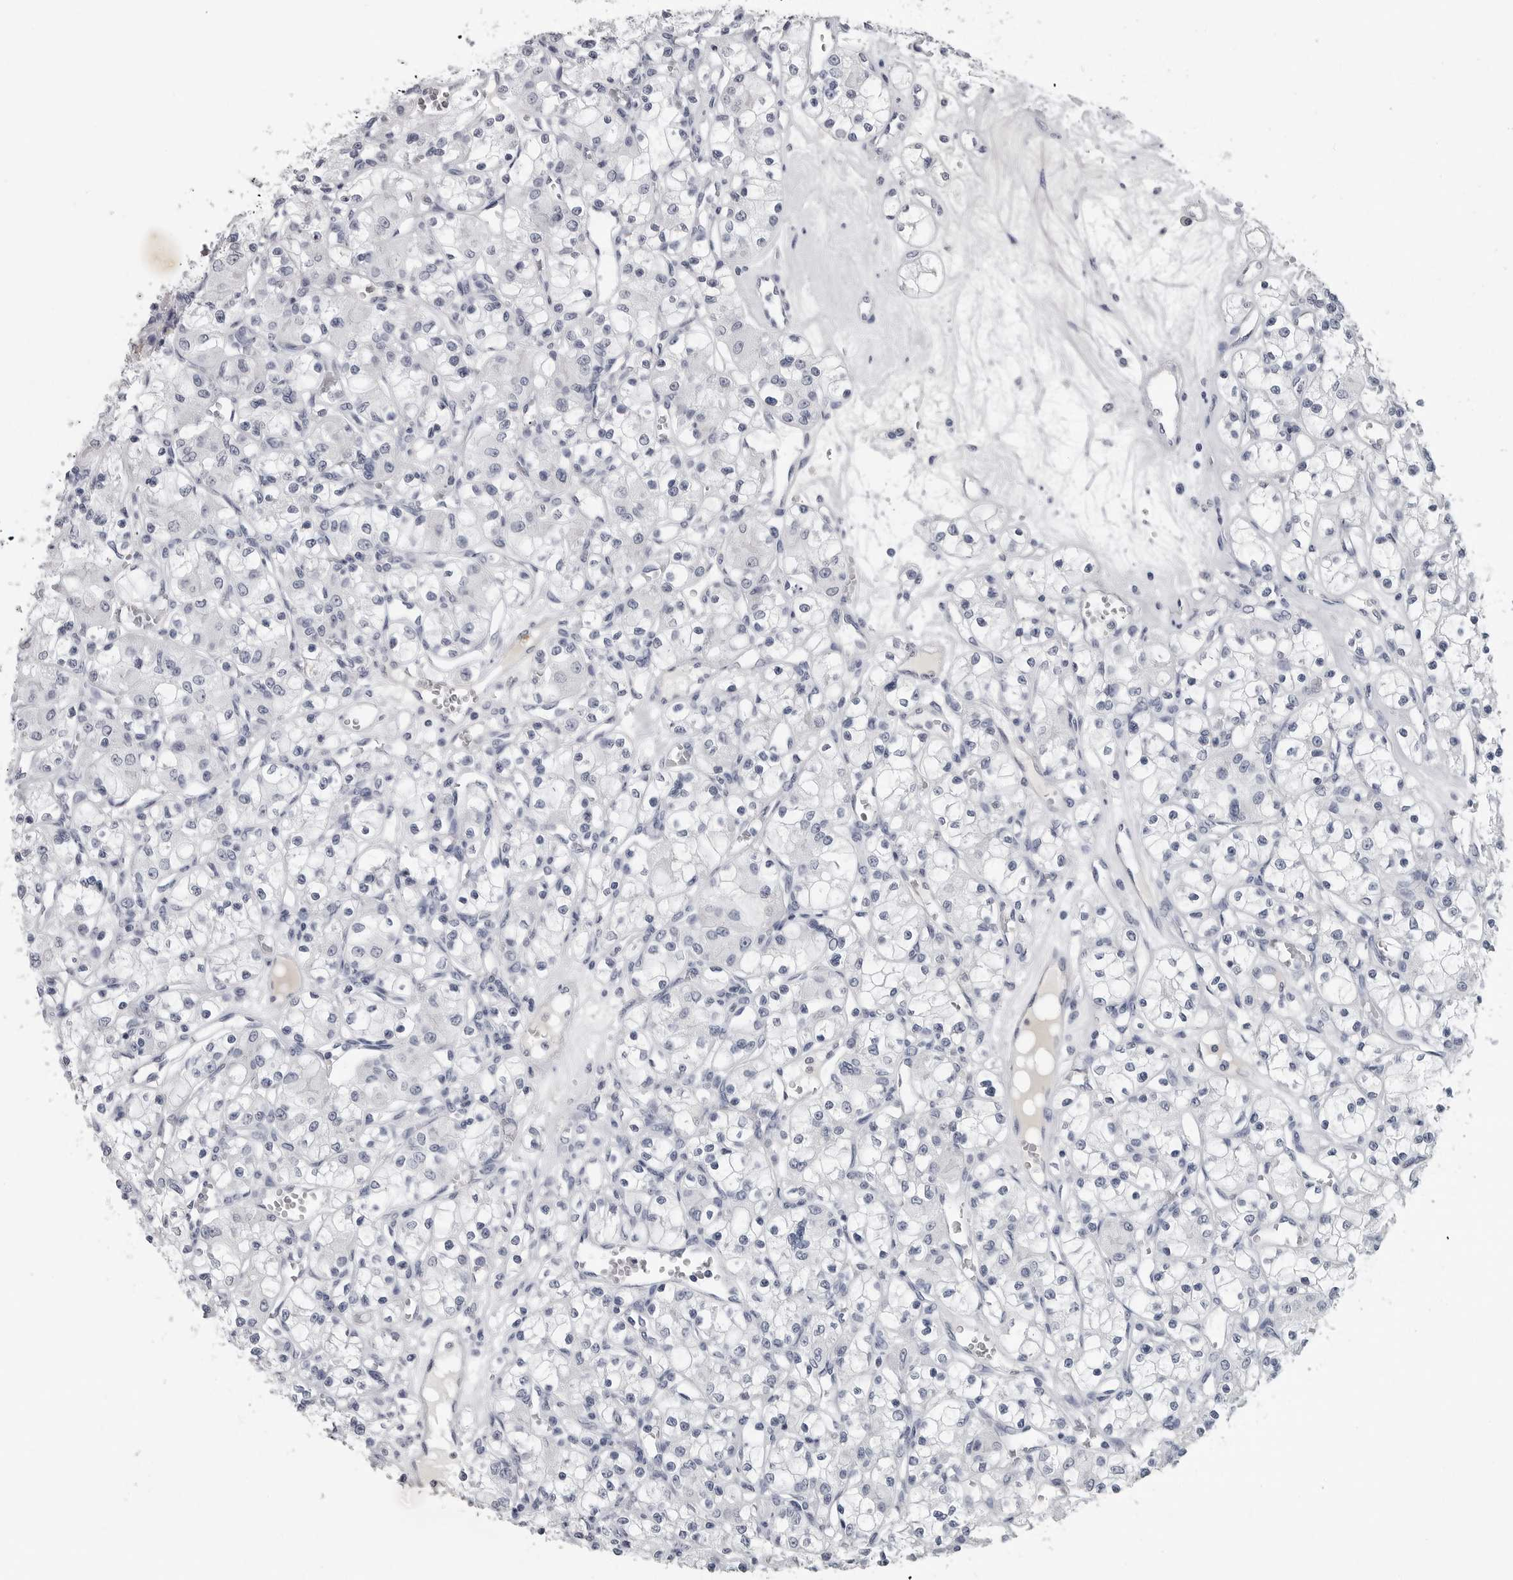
{"staining": {"intensity": "negative", "quantity": "none", "location": "none"}, "tissue": "renal cancer", "cell_type": "Tumor cells", "image_type": "cancer", "snomed": [{"axis": "morphology", "description": "Adenocarcinoma, NOS"}, {"axis": "topography", "description": "Kidney"}], "caption": "This photomicrograph is of renal adenocarcinoma stained with immunohistochemistry to label a protein in brown with the nuclei are counter-stained blue. There is no staining in tumor cells. The staining is performed using DAB (3,3'-diaminobenzidine) brown chromogen with nuclei counter-stained in using hematoxylin.", "gene": "AMPD1", "patient": {"sex": "female", "age": 59}}